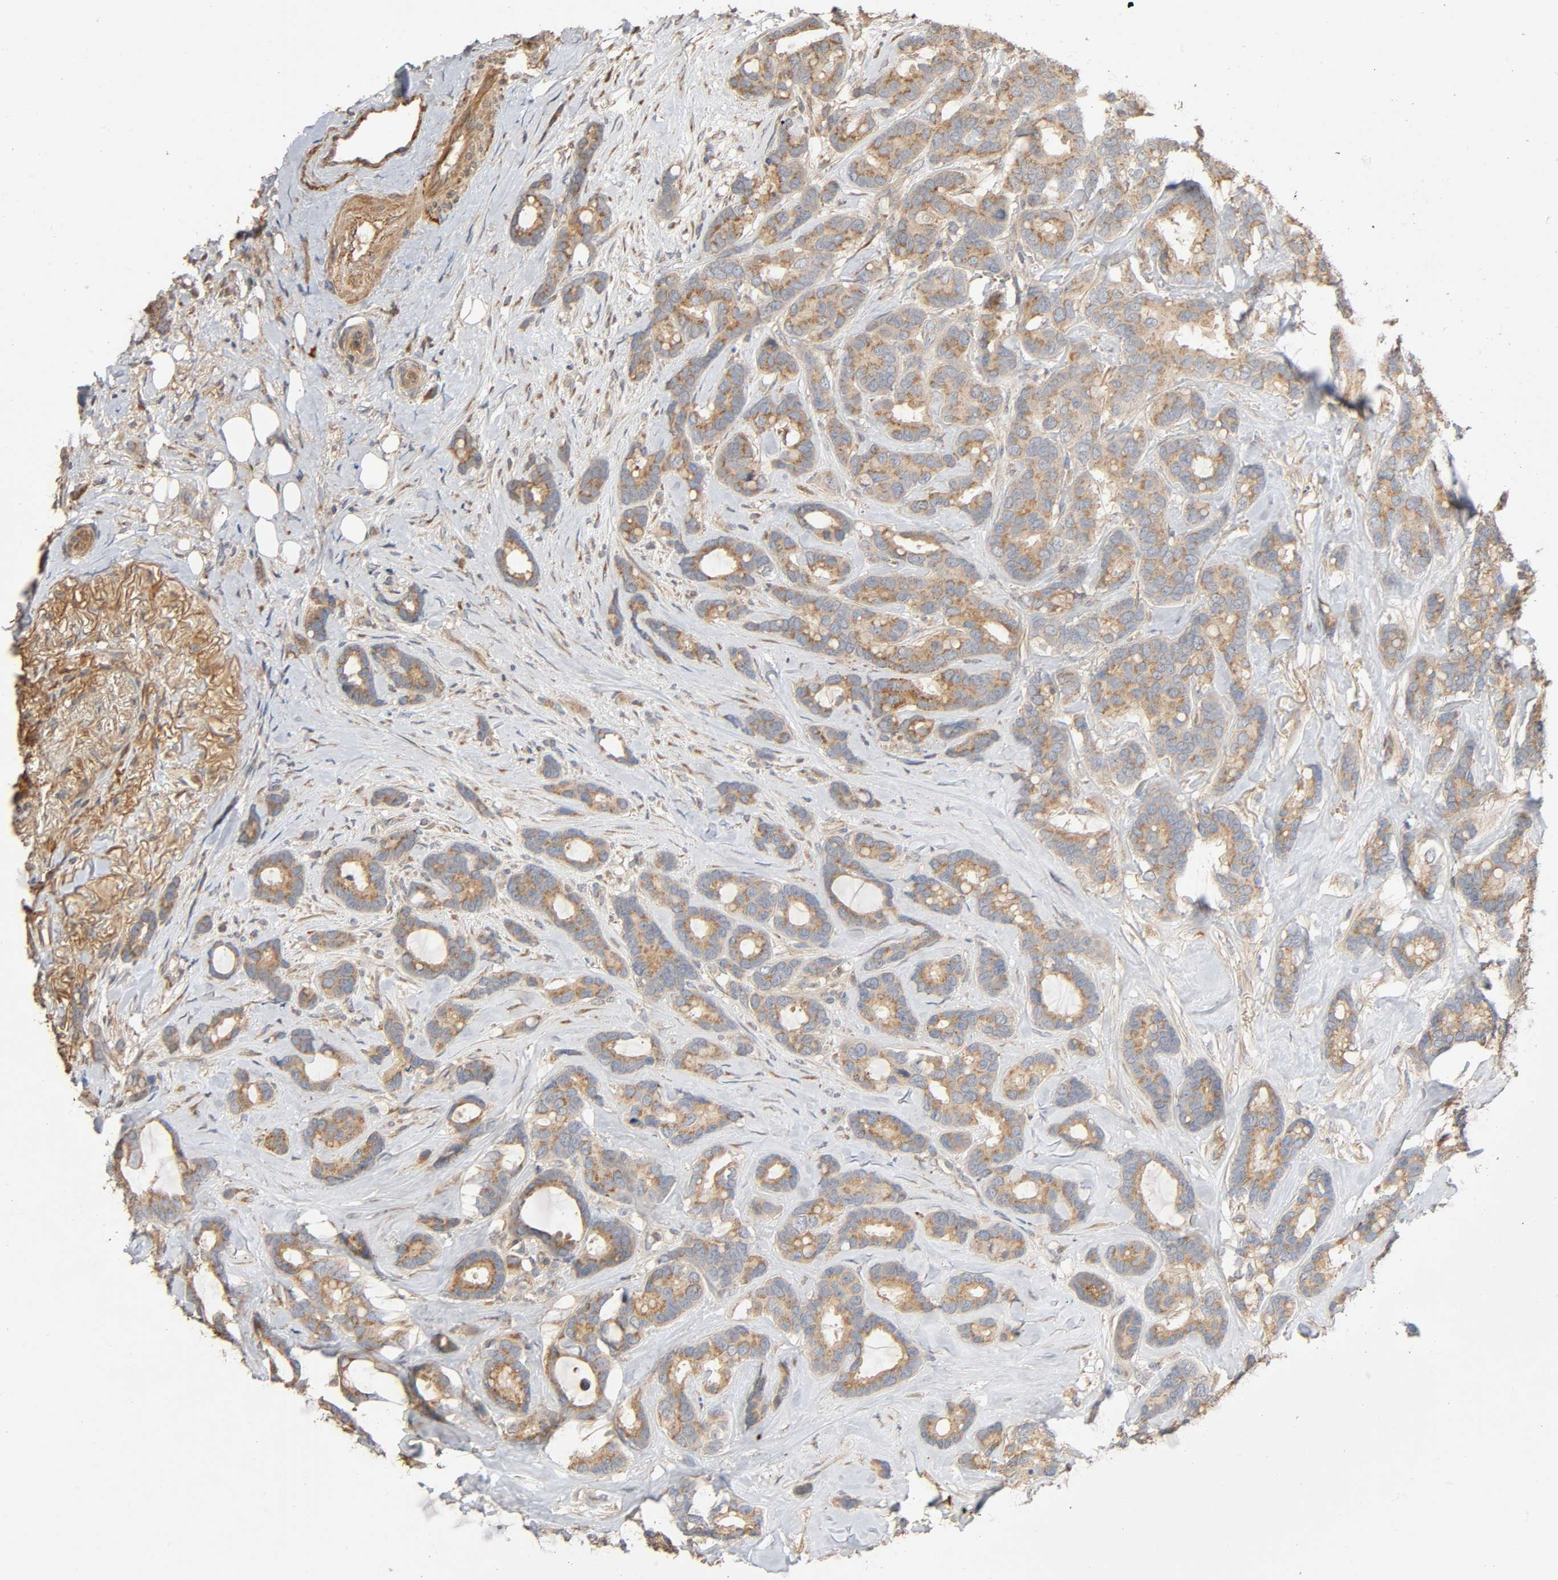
{"staining": {"intensity": "weak", "quantity": ">75%", "location": "cytoplasmic/membranous"}, "tissue": "breast cancer", "cell_type": "Tumor cells", "image_type": "cancer", "snomed": [{"axis": "morphology", "description": "Duct carcinoma"}, {"axis": "topography", "description": "Breast"}], "caption": "Approximately >75% of tumor cells in breast cancer (invasive ductal carcinoma) show weak cytoplasmic/membranous protein positivity as visualized by brown immunohistochemical staining.", "gene": "SGSM1", "patient": {"sex": "female", "age": 87}}